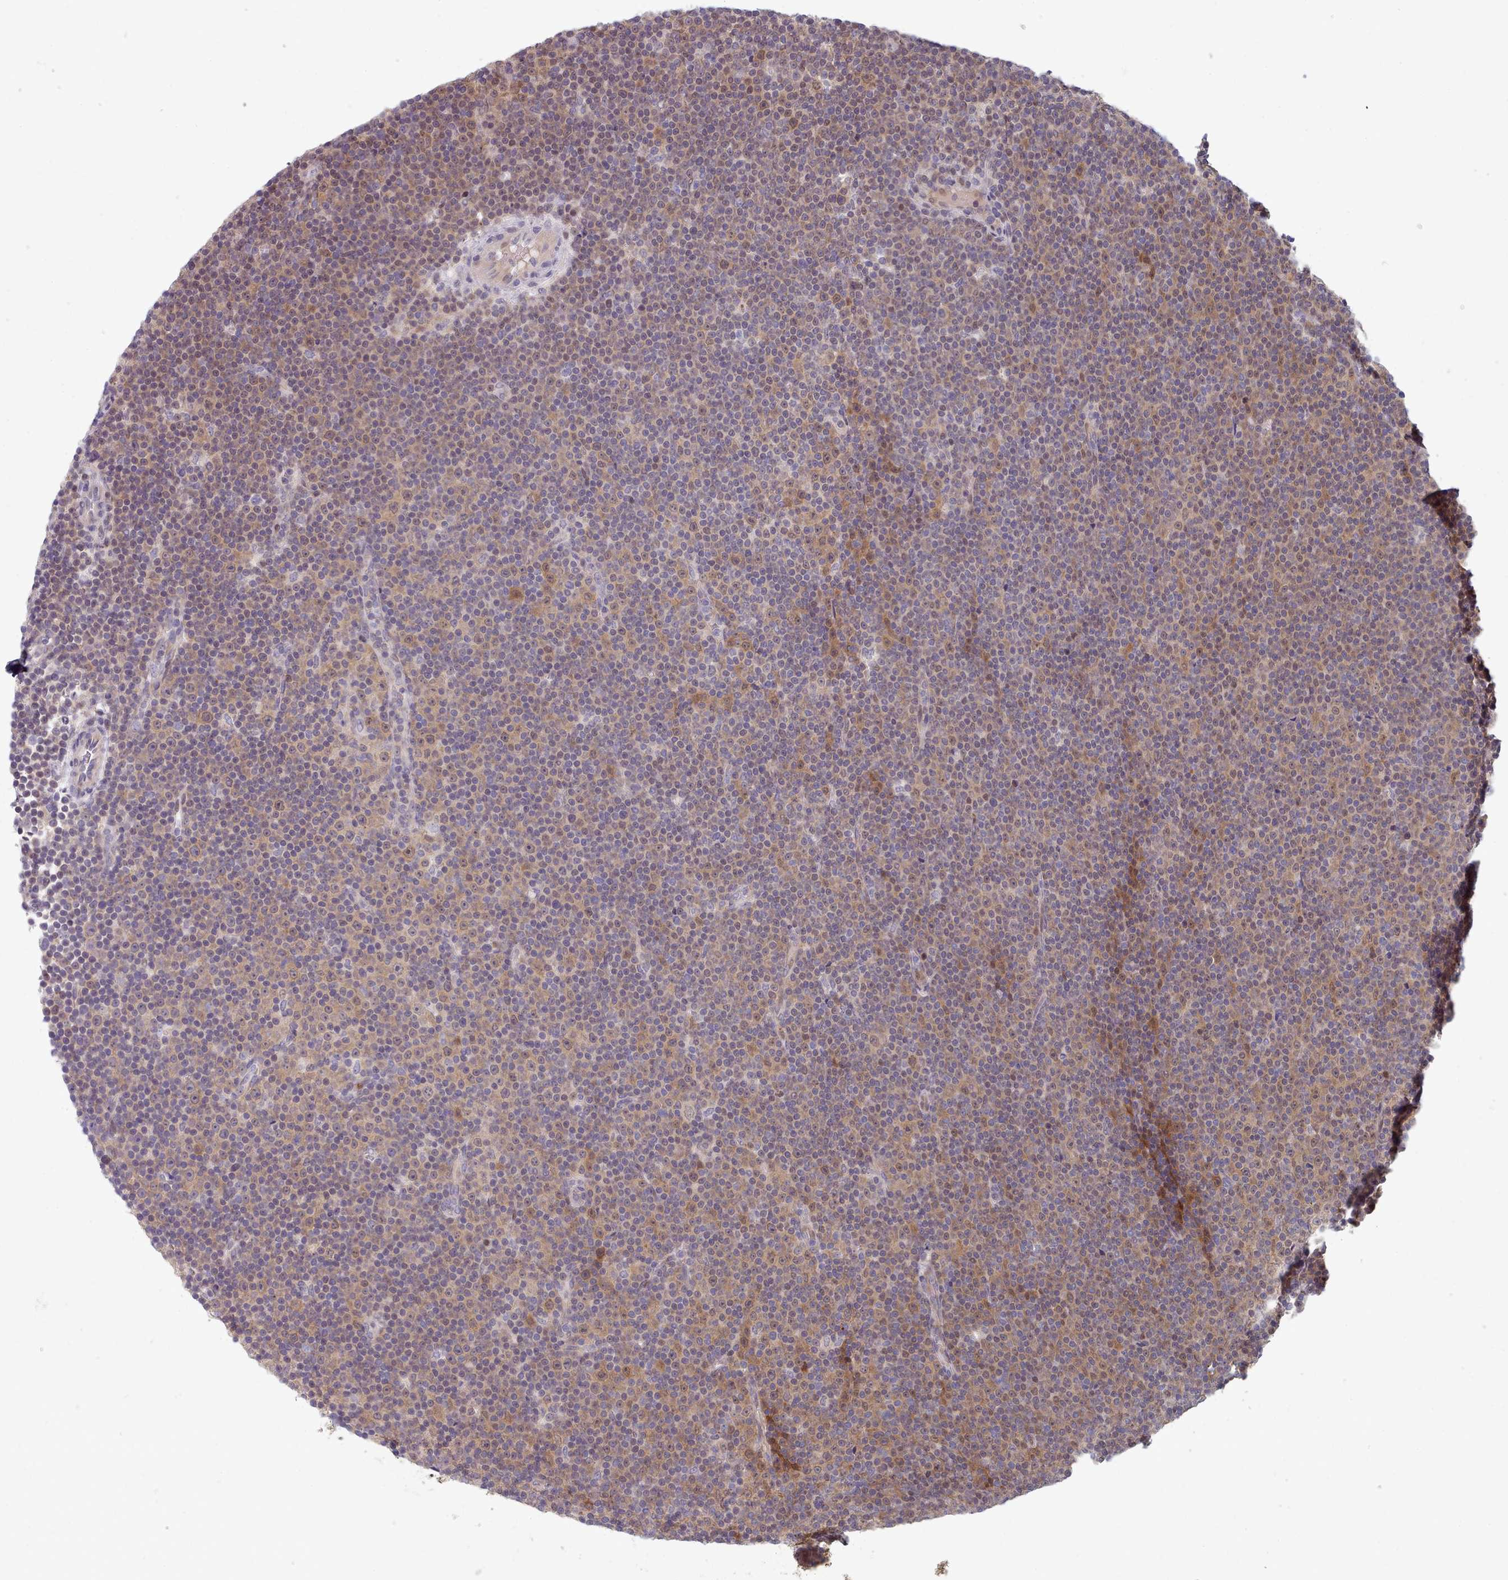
{"staining": {"intensity": "weak", "quantity": "<25%", "location": "cytoplasmic/membranous,nuclear"}, "tissue": "lymphoma", "cell_type": "Tumor cells", "image_type": "cancer", "snomed": [{"axis": "morphology", "description": "Malignant lymphoma, non-Hodgkin's type, Low grade"}, {"axis": "topography", "description": "Lymph node"}], "caption": "Human lymphoma stained for a protein using immunohistochemistry reveals no positivity in tumor cells.", "gene": "CLNS1A", "patient": {"sex": "female", "age": 67}}